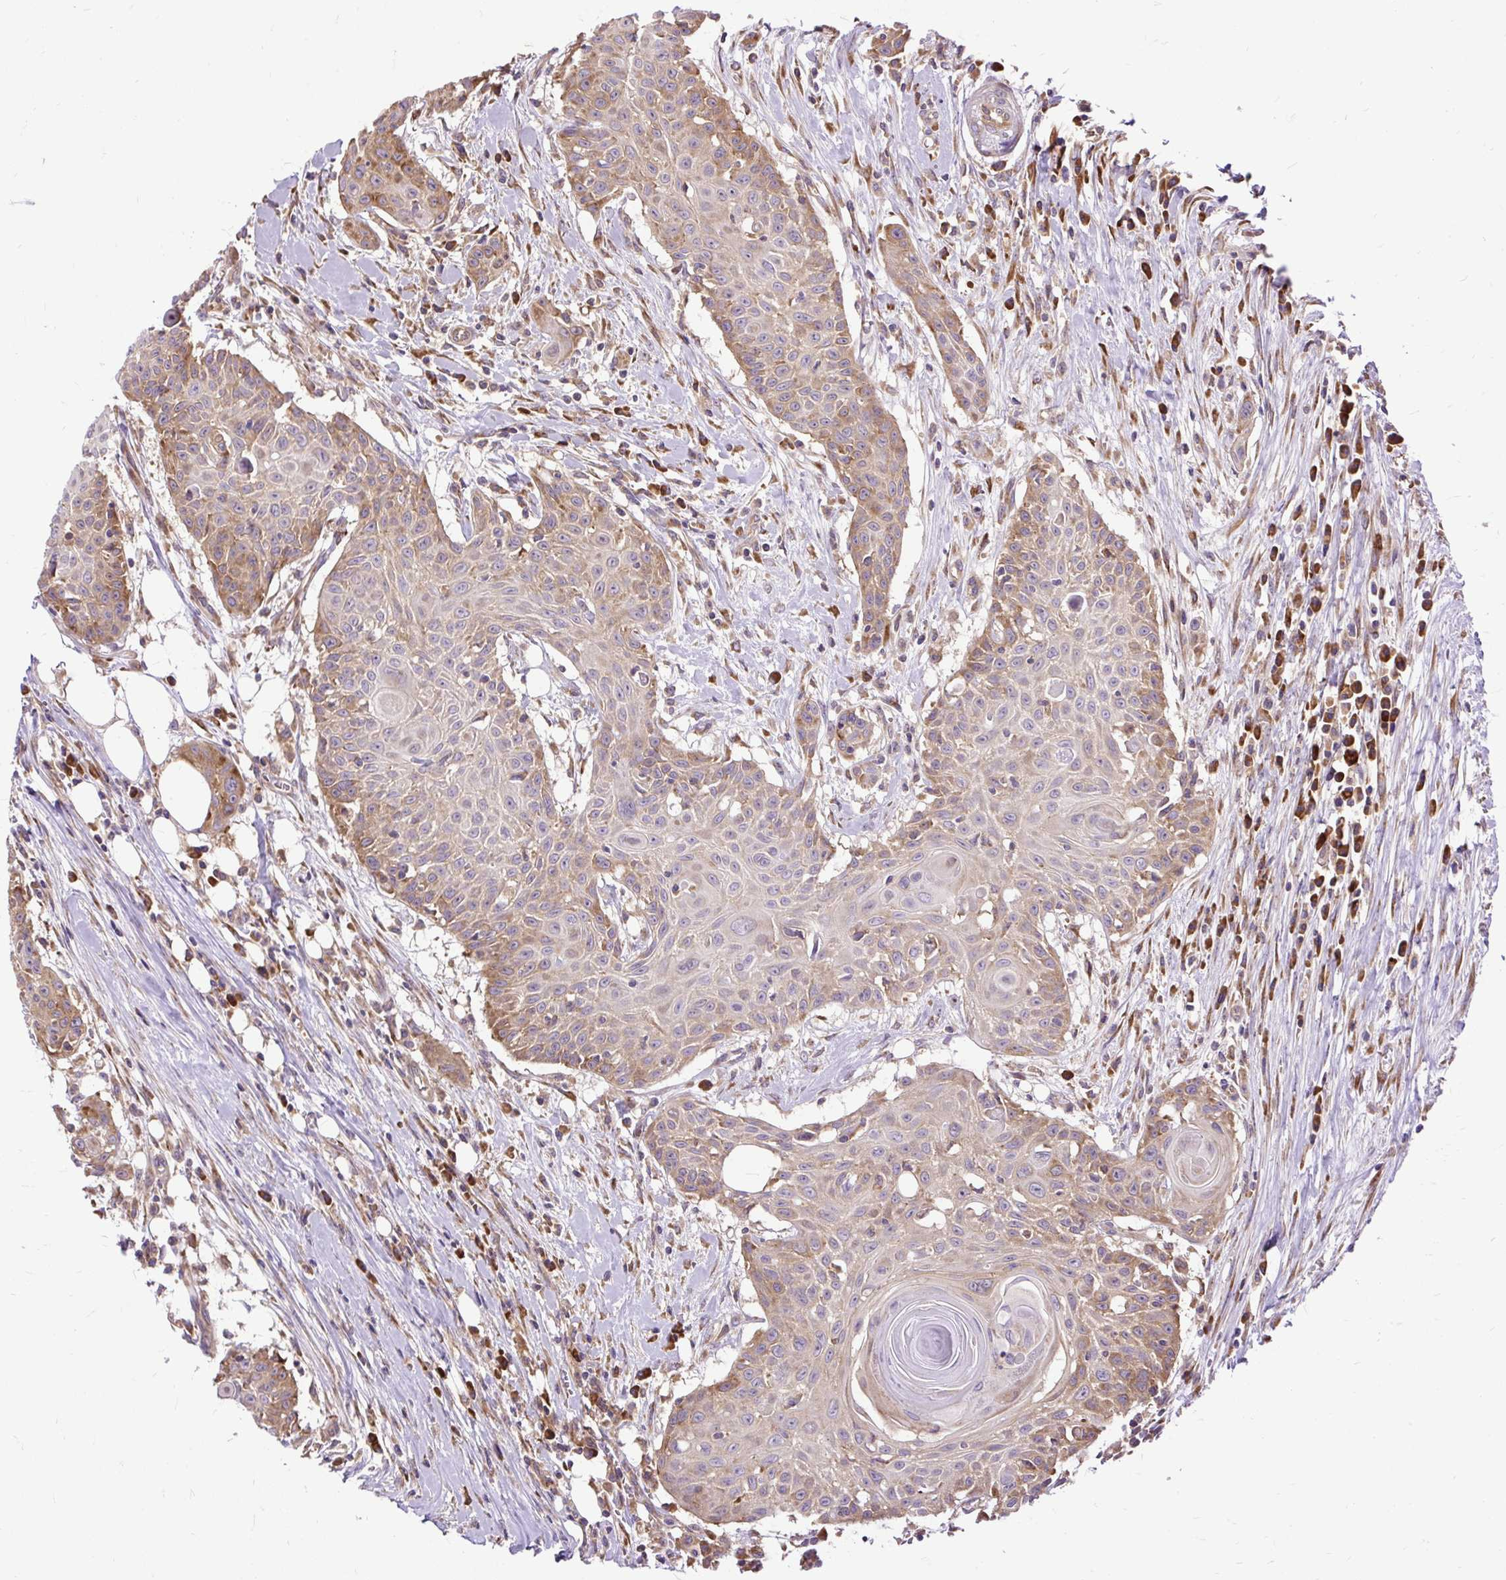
{"staining": {"intensity": "moderate", "quantity": "25%-75%", "location": "cytoplasmic/membranous"}, "tissue": "head and neck cancer", "cell_type": "Tumor cells", "image_type": "cancer", "snomed": [{"axis": "morphology", "description": "Squamous cell carcinoma, NOS"}, {"axis": "topography", "description": "Lymph node"}, {"axis": "topography", "description": "Salivary gland"}, {"axis": "topography", "description": "Head-Neck"}], "caption": "This image exhibits immunohistochemistry (IHC) staining of human squamous cell carcinoma (head and neck), with medium moderate cytoplasmic/membranous staining in approximately 25%-75% of tumor cells.", "gene": "RPS5", "patient": {"sex": "female", "age": 74}}